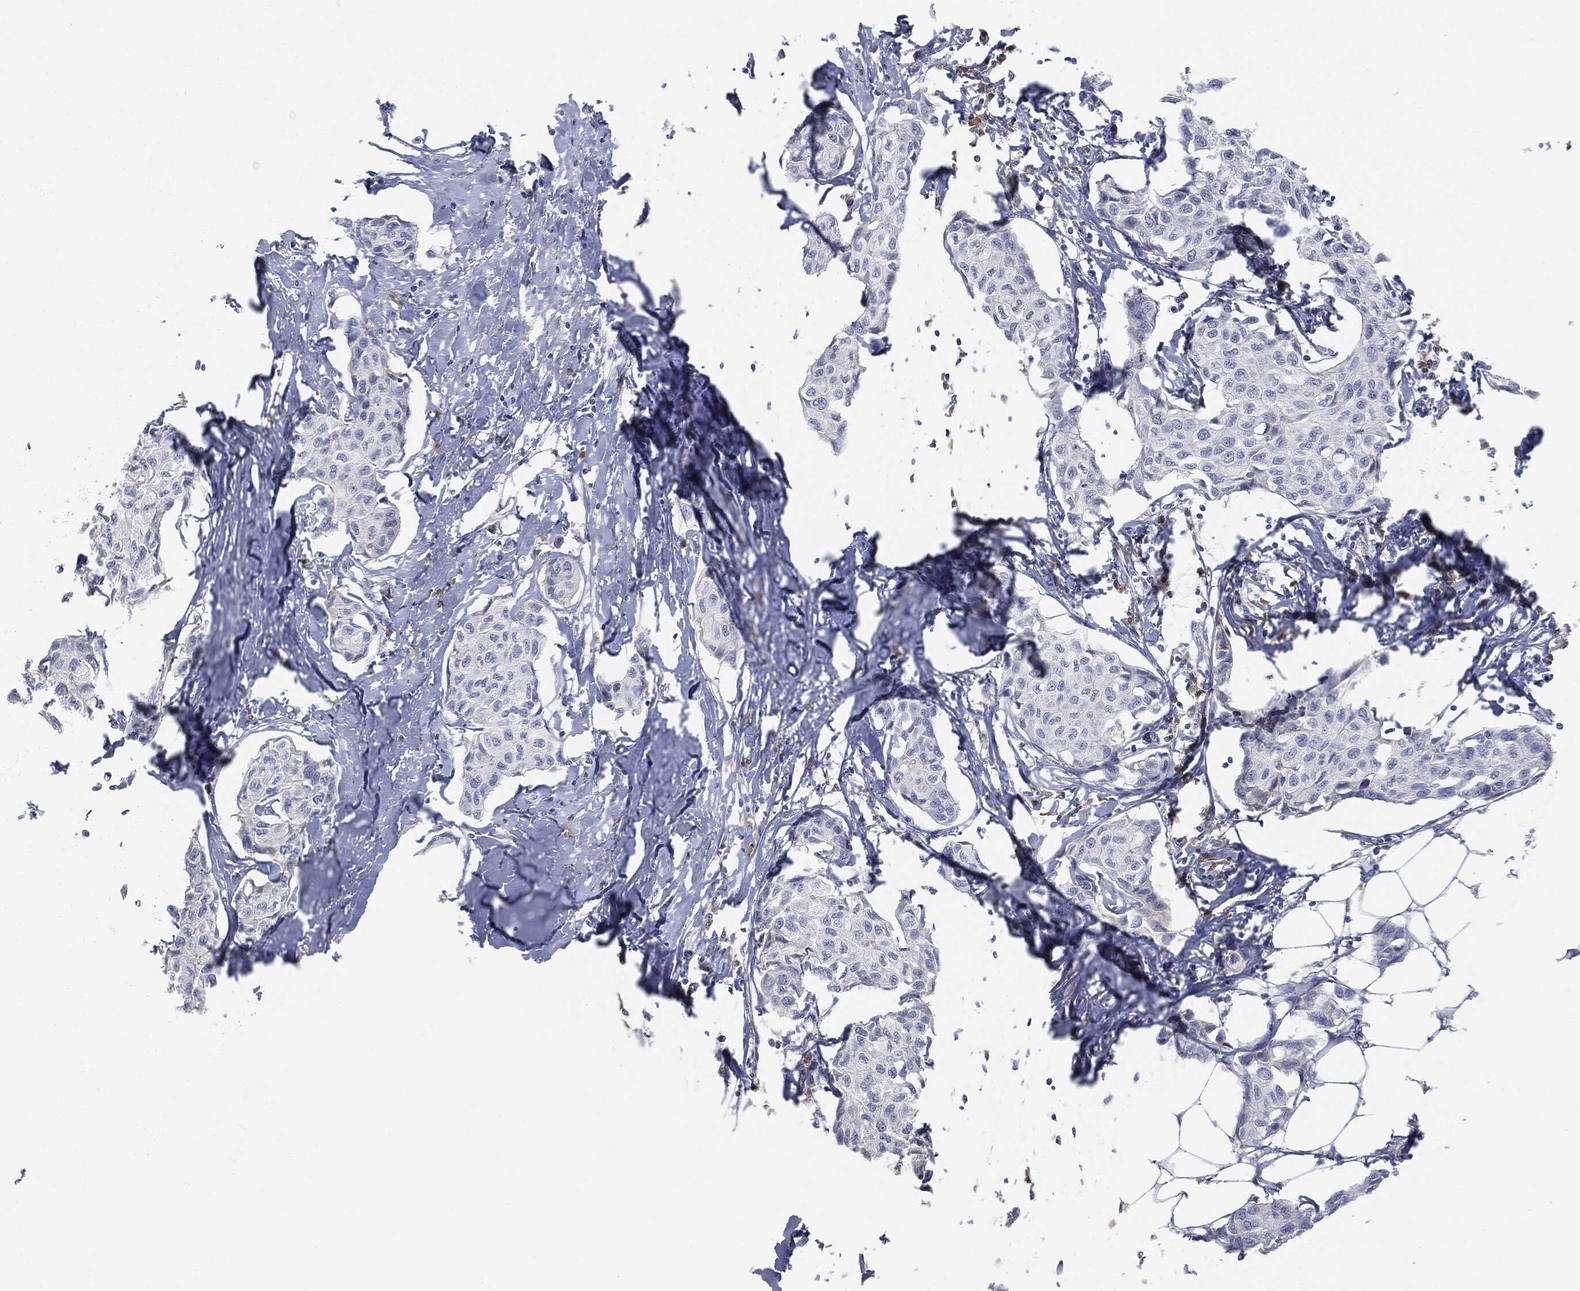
{"staining": {"intensity": "negative", "quantity": "none", "location": "none"}, "tissue": "breast cancer", "cell_type": "Tumor cells", "image_type": "cancer", "snomed": [{"axis": "morphology", "description": "Duct carcinoma"}, {"axis": "topography", "description": "Breast"}], "caption": "High power microscopy photomicrograph of an immunohistochemistry image of breast cancer (intraductal carcinoma), revealing no significant positivity in tumor cells.", "gene": "BTK", "patient": {"sex": "female", "age": 80}}